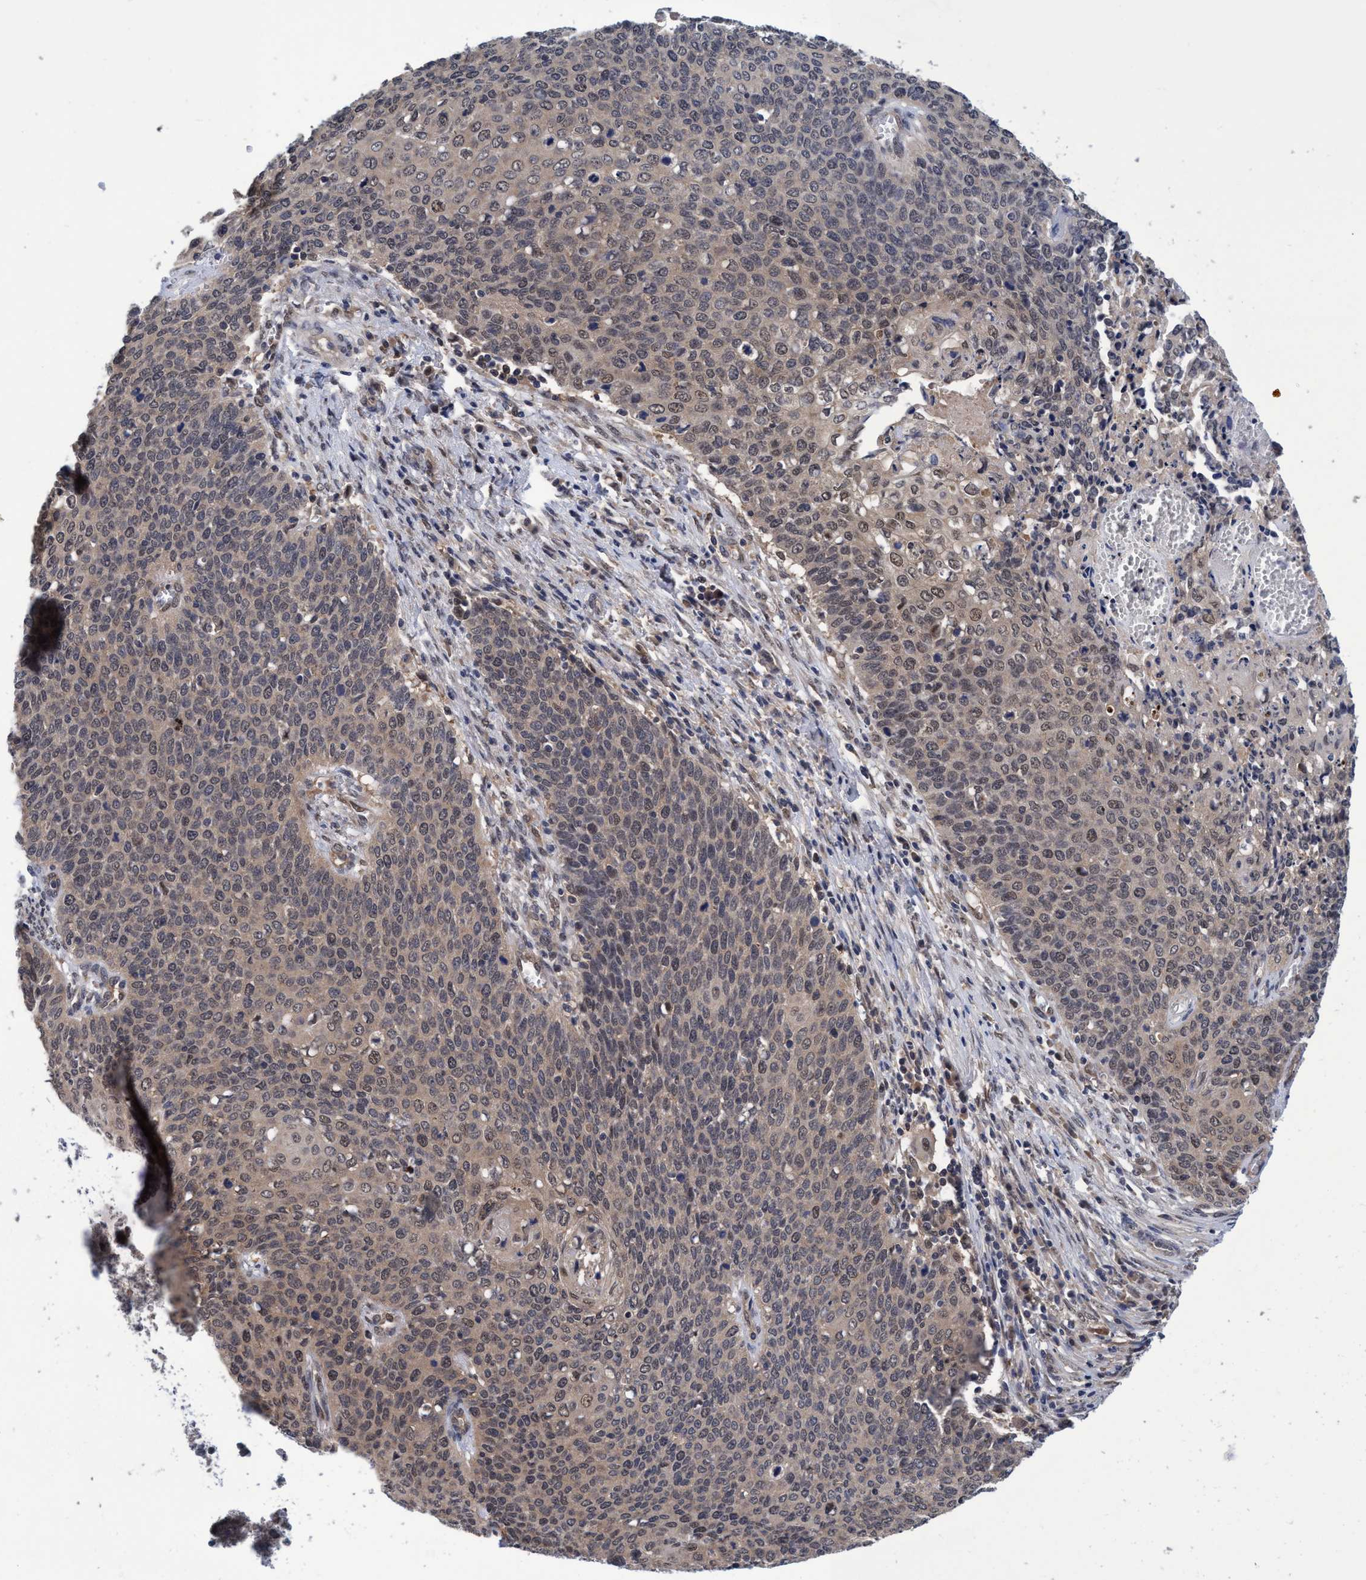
{"staining": {"intensity": "weak", "quantity": ">75%", "location": "cytoplasmic/membranous"}, "tissue": "cervical cancer", "cell_type": "Tumor cells", "image_type": "cancer", "snomed": [{"axis": "morphology", "description": "Squamous cell carcinoma, NOS"}, {"axis": "topography", "description": "Cervix"}], "caption": "A brown stain shows weak cytoplasmic/membranous positivity of a protein in human cervical squamous cell carcinoma tumor cells.", "gene": "PSMD12", "patient": {"sex": "female", "age": 39}}